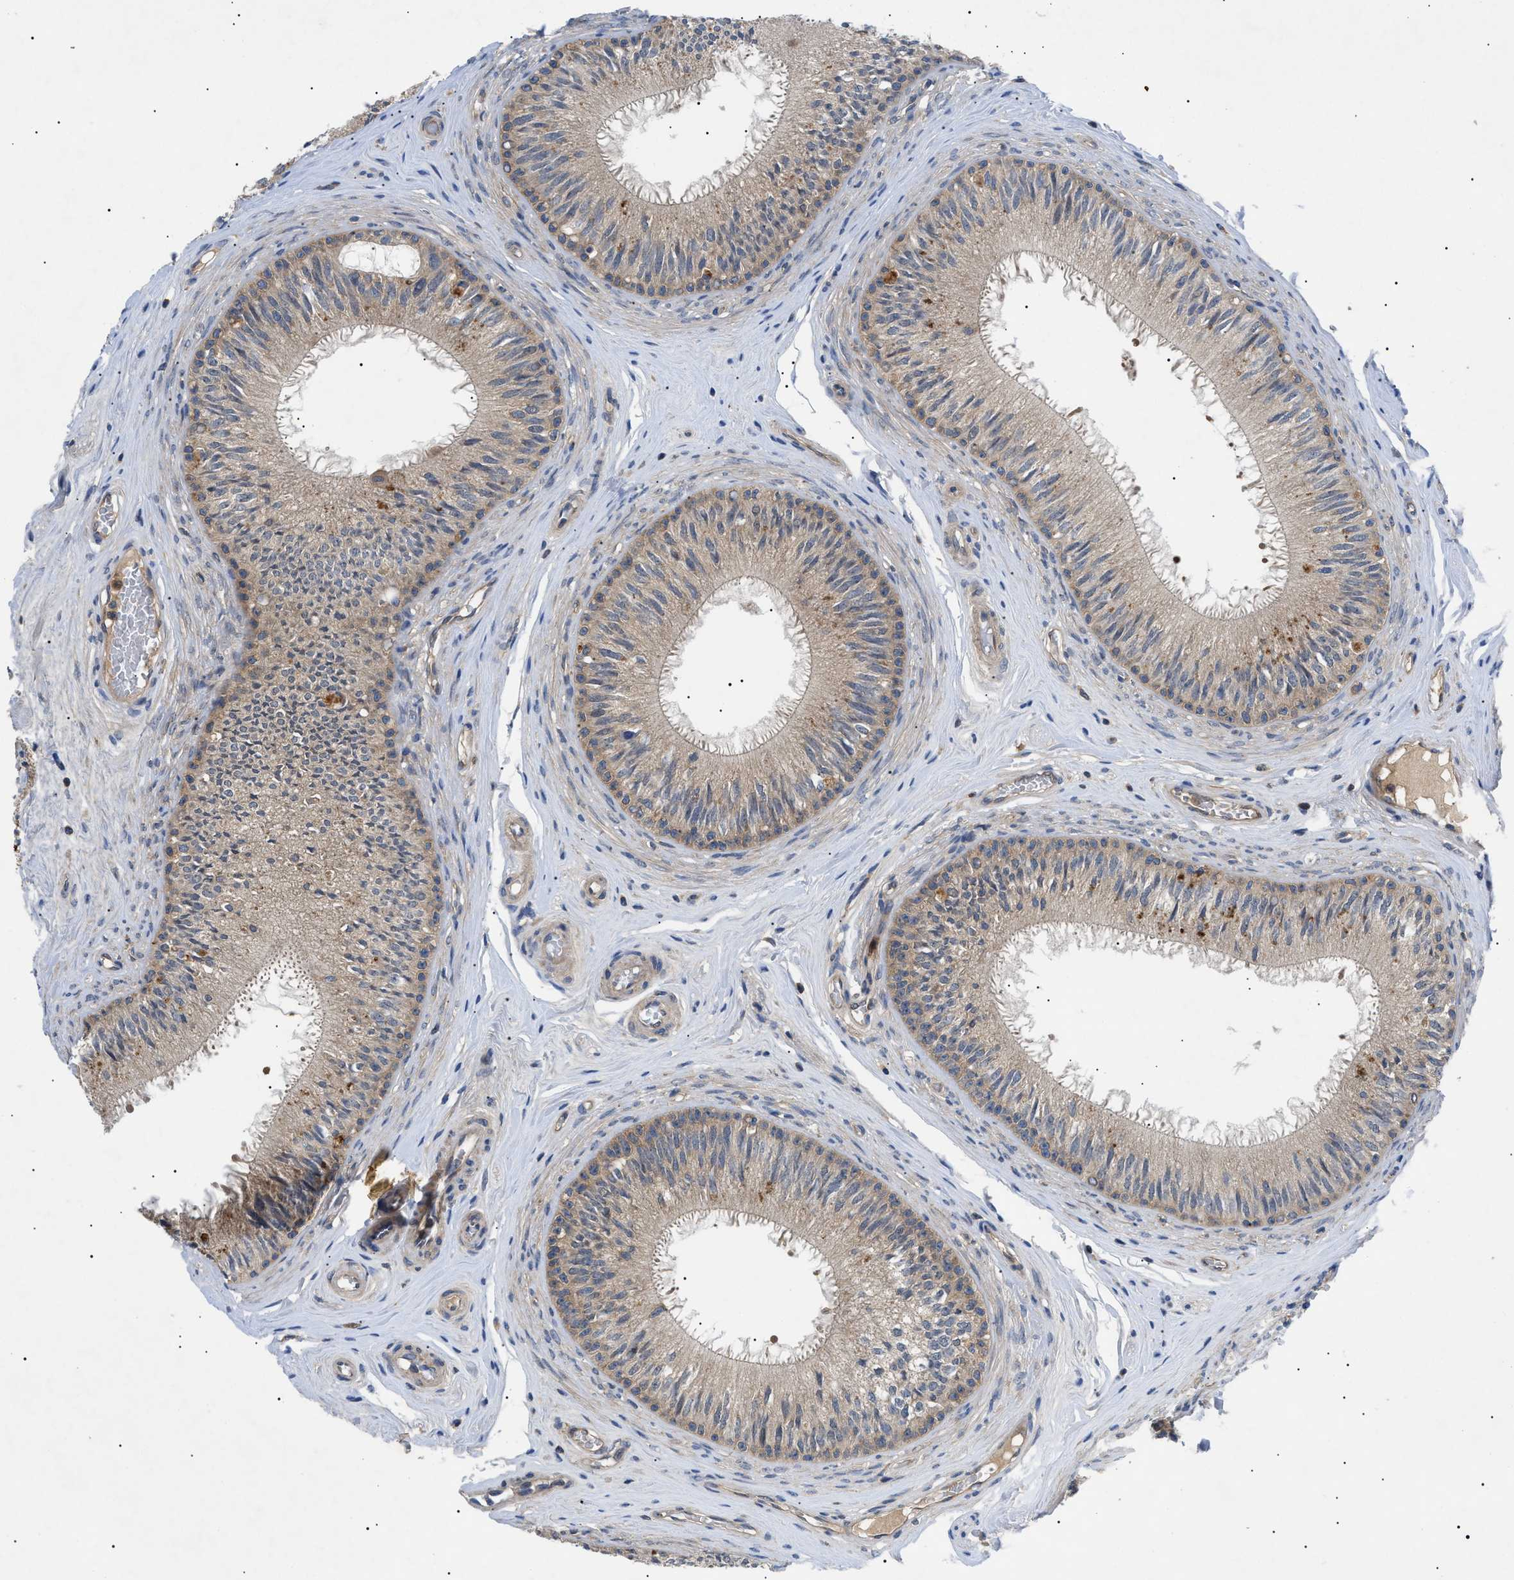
{"staining": {"intensity": "moderate", "quantity": "25%-75%", "location": "cytoplasmic/membranous"}, "tissue": "epididymis", "cell_type": "Glandular cells", "image_type": "normal", "snomed": [{"axis": "morphology", "description": "Normal tissue, NOS"}, {"axis": "topography", "description": "Testis"}, {"axis": "topography", "description": "Epididymis"}], "caption": "Moderate cytoplasmic/membranous staining is appreciated in about 25%-75% of glandular cells in normal epididymis.", "gene": "RIPK1", "patient": {"sex": "male", "age": 36}}